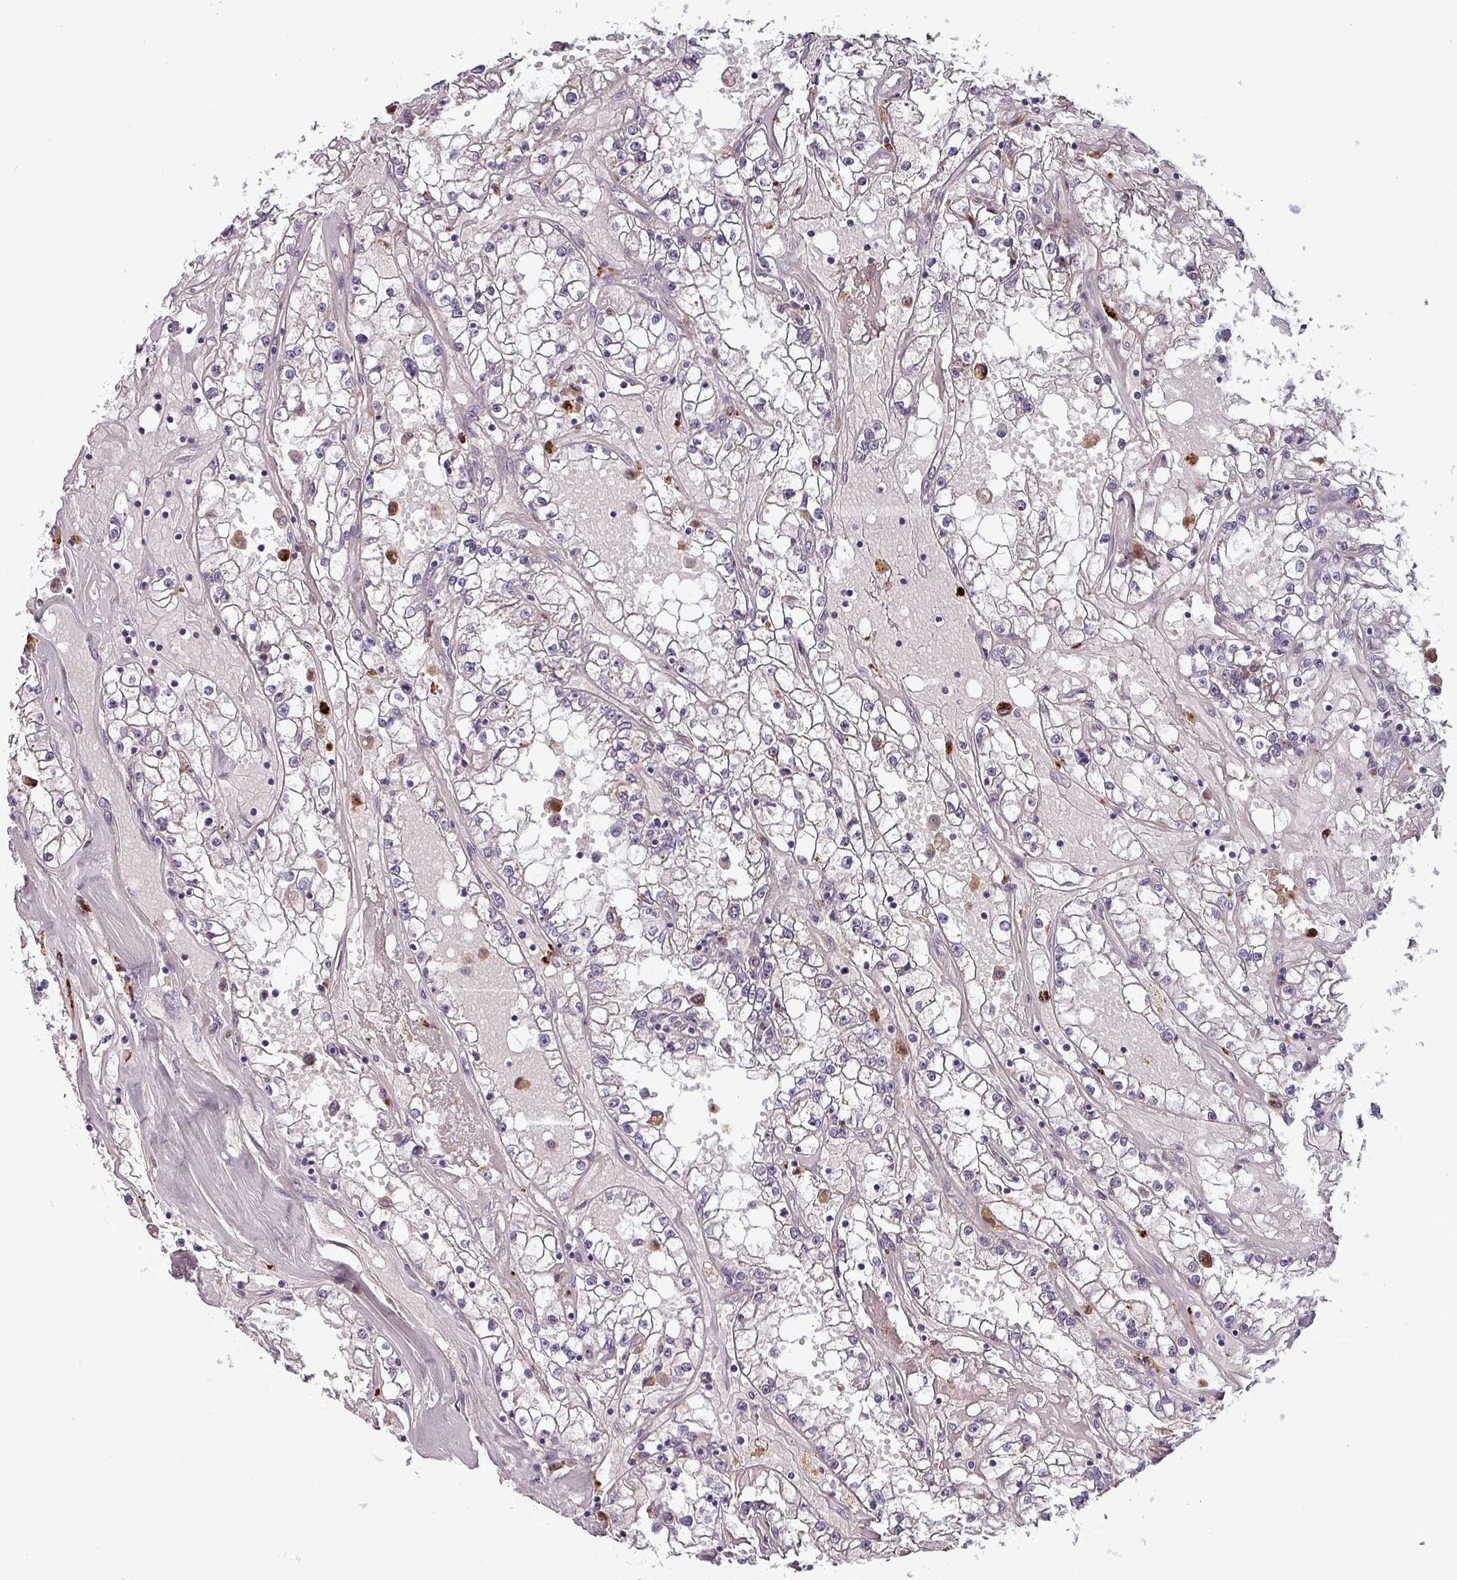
{"staining": {"intensity": "weak", "quantity": "25%-75%", "location": "cytoplasmic/membranous"}, "tissue": "renal cancer", "cell_type": "Tumor cells", "image_type": "cancer", "snomed": [{"axis": "morphology", "description": "Adenocarcinoma, NOS"}, {"axis": "topography", "description": "Kidney"}], "caption": "An immunohistochemistry image of neoplastic tissue is shown. Protein staining in brown highlights weak cytoplasmic/membranous positivity in adenocarcinoma (renal) within tumor cells. (DAB (3,3'-diaminobenzidine) = brown stain, brightfield microscopy at high magnification).", "gene": "PUS1", "patient": {"sex": "male", "age": 56}}